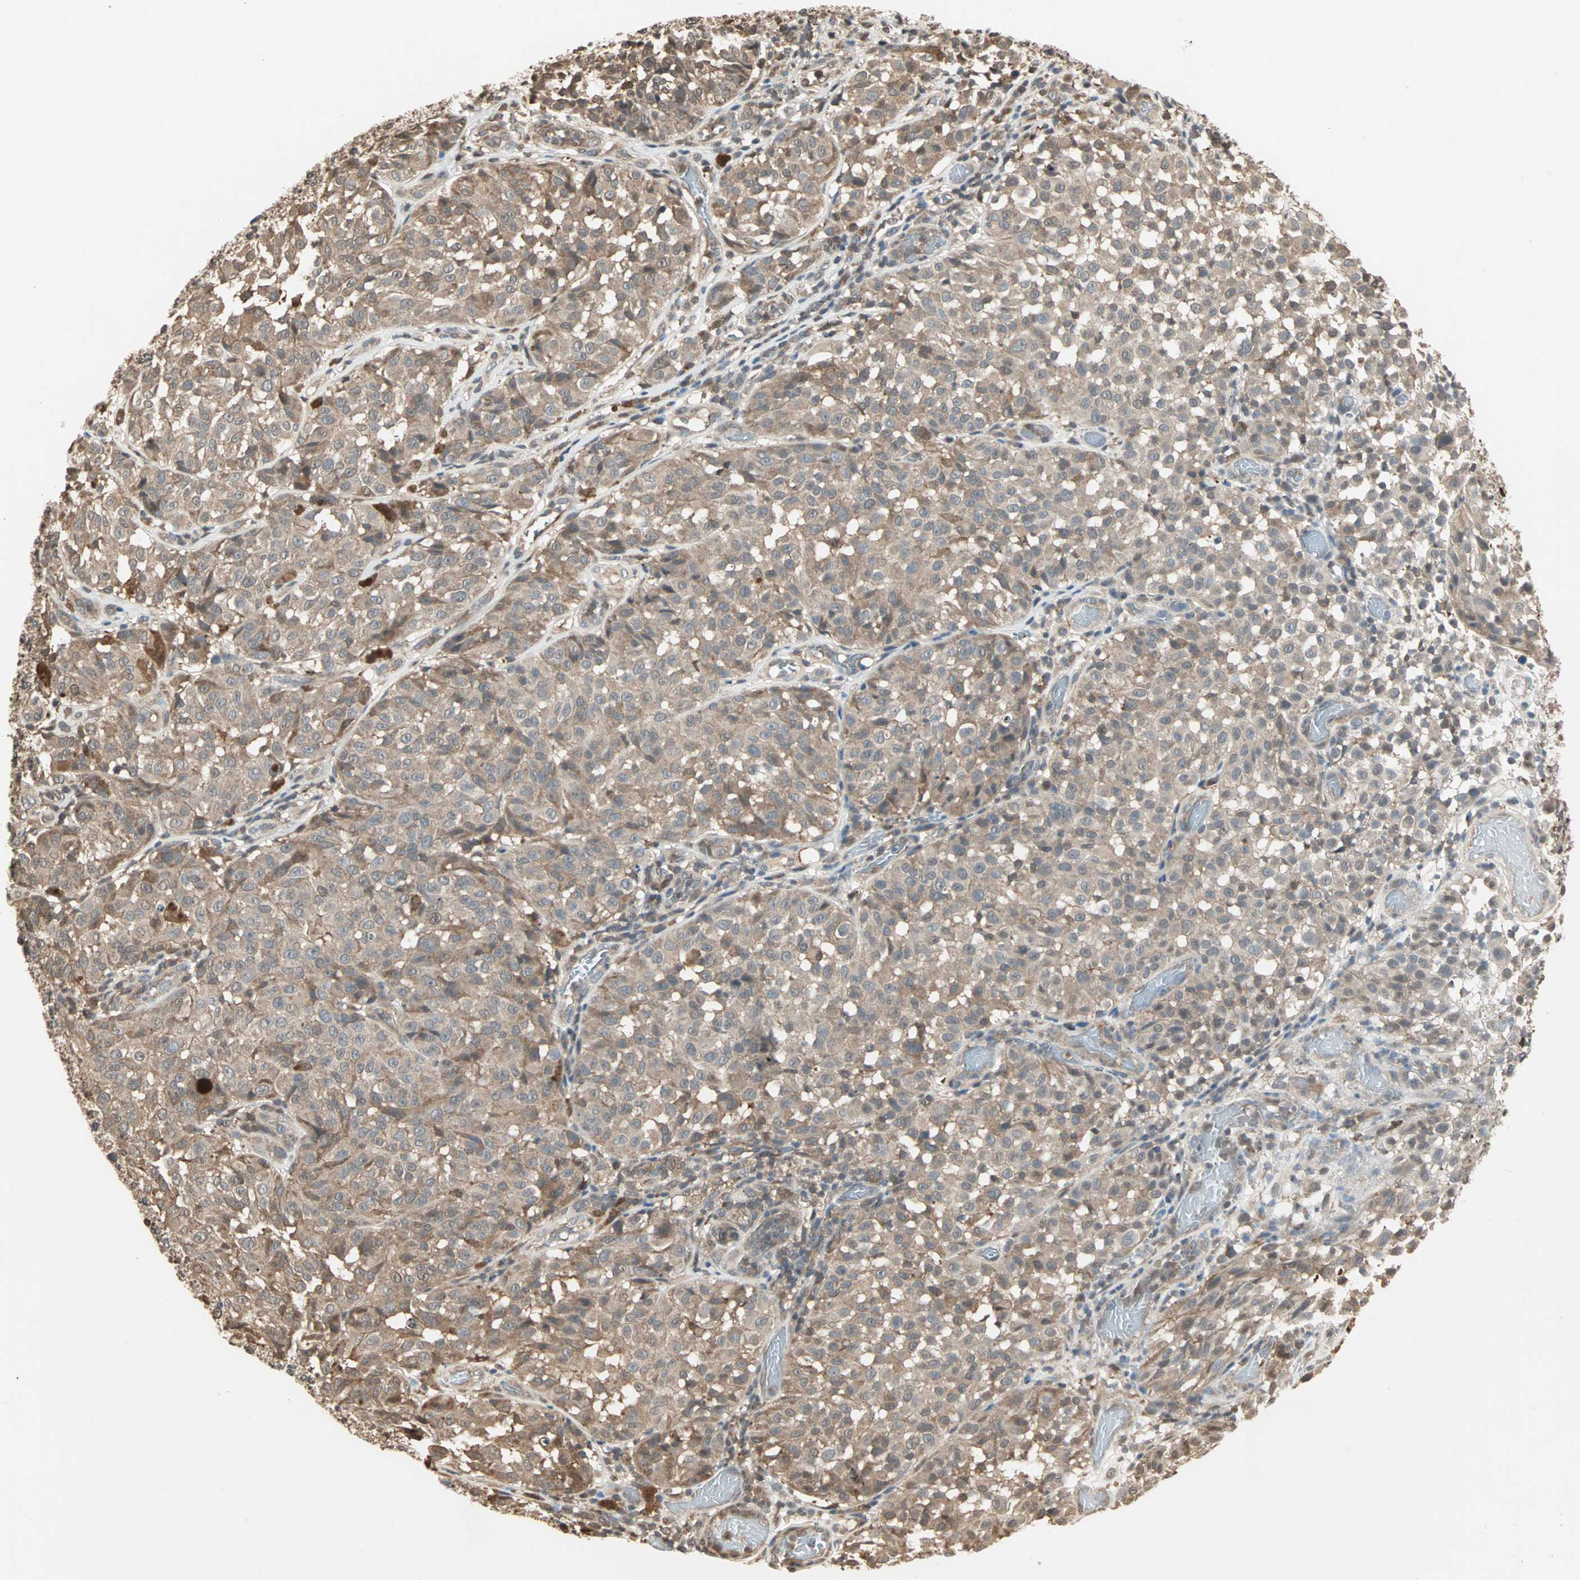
{"staining": {"intensity": "moderate", "quantity": ">75%", "location": "cytoplasmic/membranous"}, "tissue": "melanoma", "cell_type": "Tumor cells", "image_type": "cancer", "snomed": [{"axis": "morphology", "description": "Malignant melanoma, NOS"}, {"axis": "topography", "description": "Skin"}], "caption": "The histopathology image reveals a brown stain indicating the presence of a protein in the cytoplasmic/membranous of tumor cells in malignant melanoma.", "gene": "DRG2", "patient": {"sex": "female", "age": 46}}